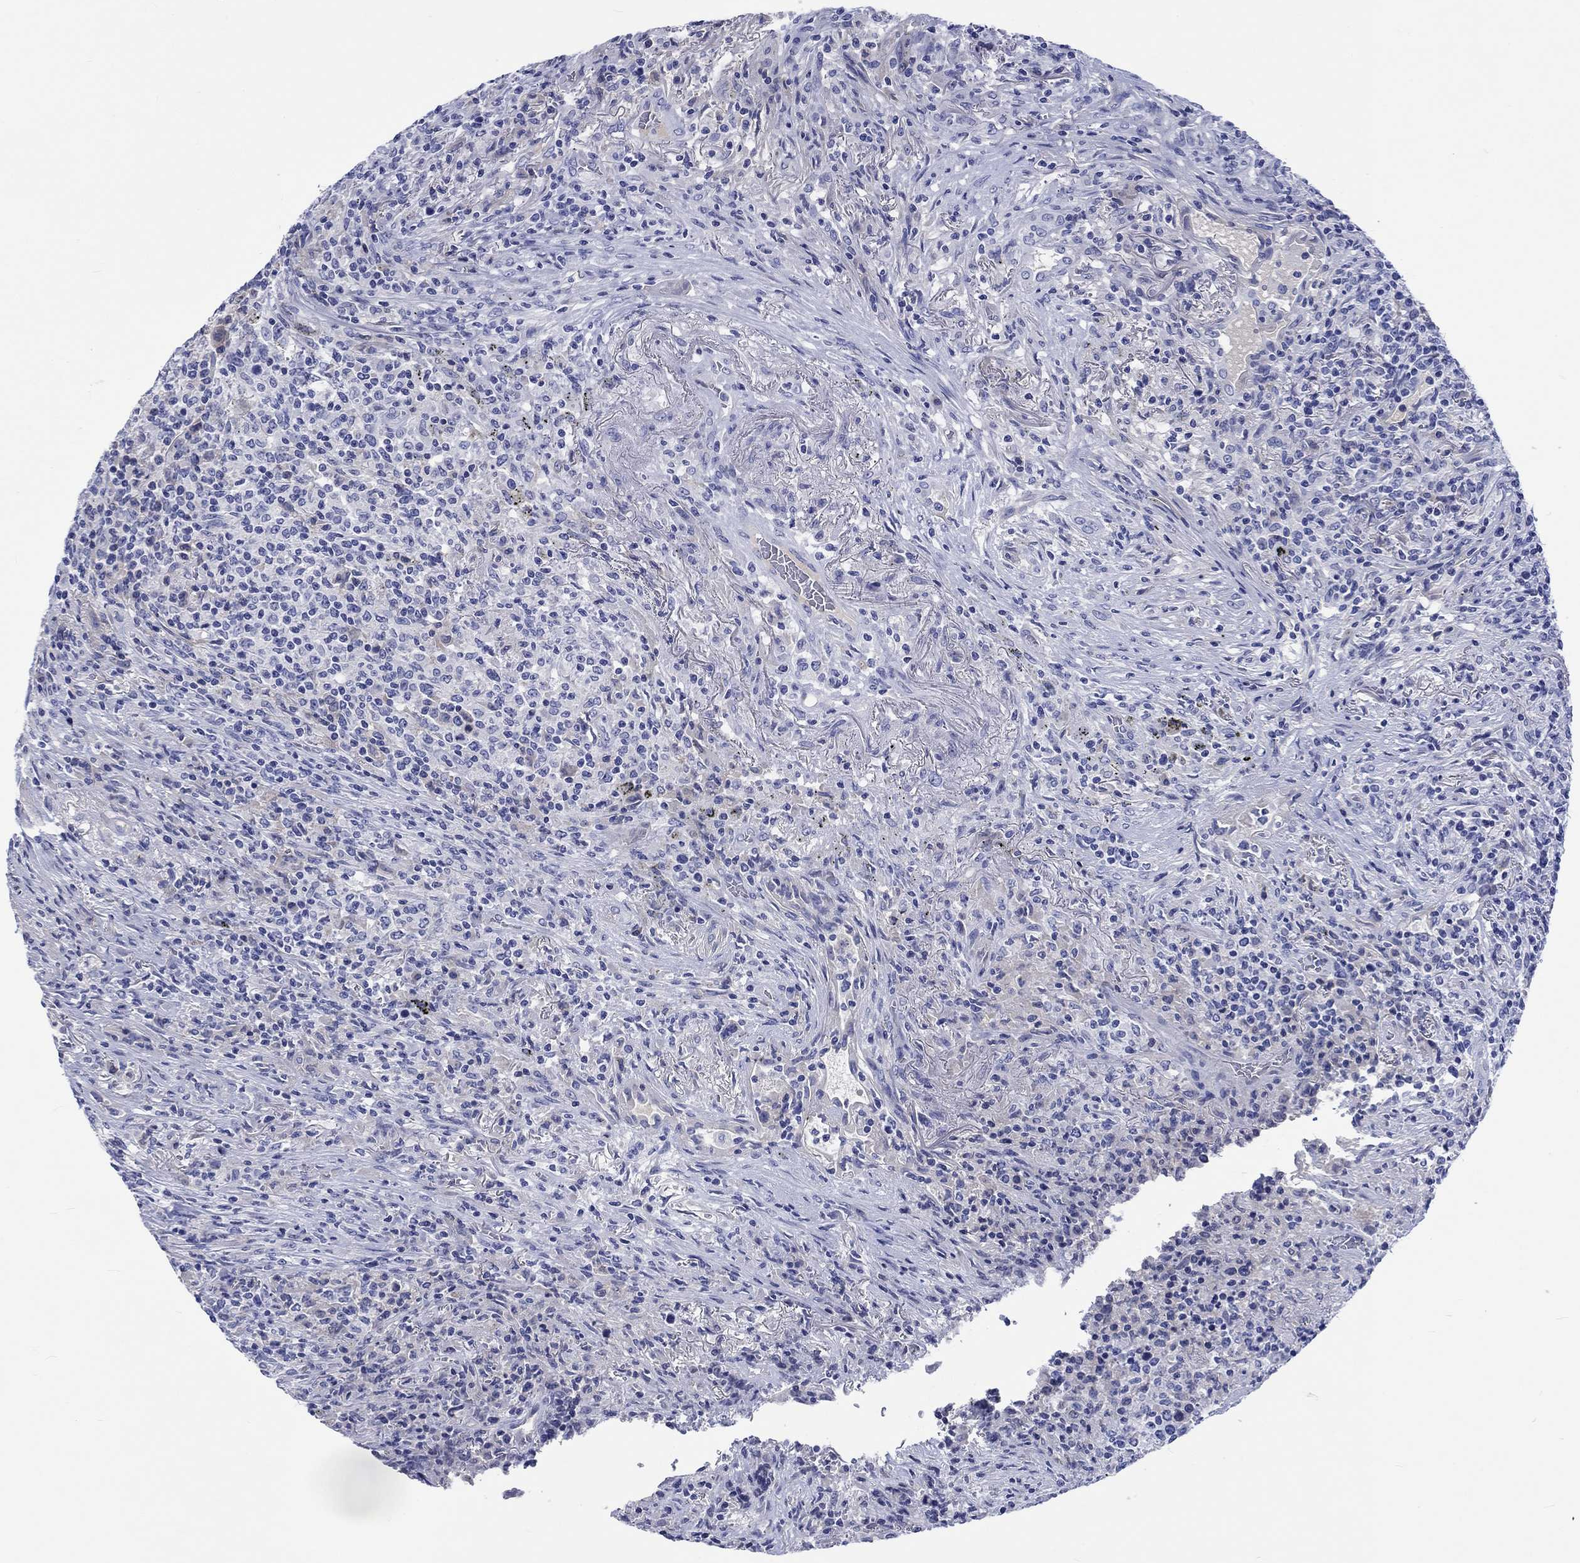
{"staining": {"intensity": "negative", "quantity": "none", "location": "none"}, "tissue": "lymphoma", "cell_type": "Tumor cells", "image_type": "cancer", "snomed": [{"axis": "morphology", "description": "Malignant lymphoma, non-Hodgkin's type, High grade"}, {"axis": "topography", "description": "Lung"}], "caption": "Photomicrograph shows no significant protein staining in tumor cells of malignant lymphoma, non-Hodgkin's type (high-grade).", "gene": "CACNG3", "patient": {"sex": "male", "age": 79}}